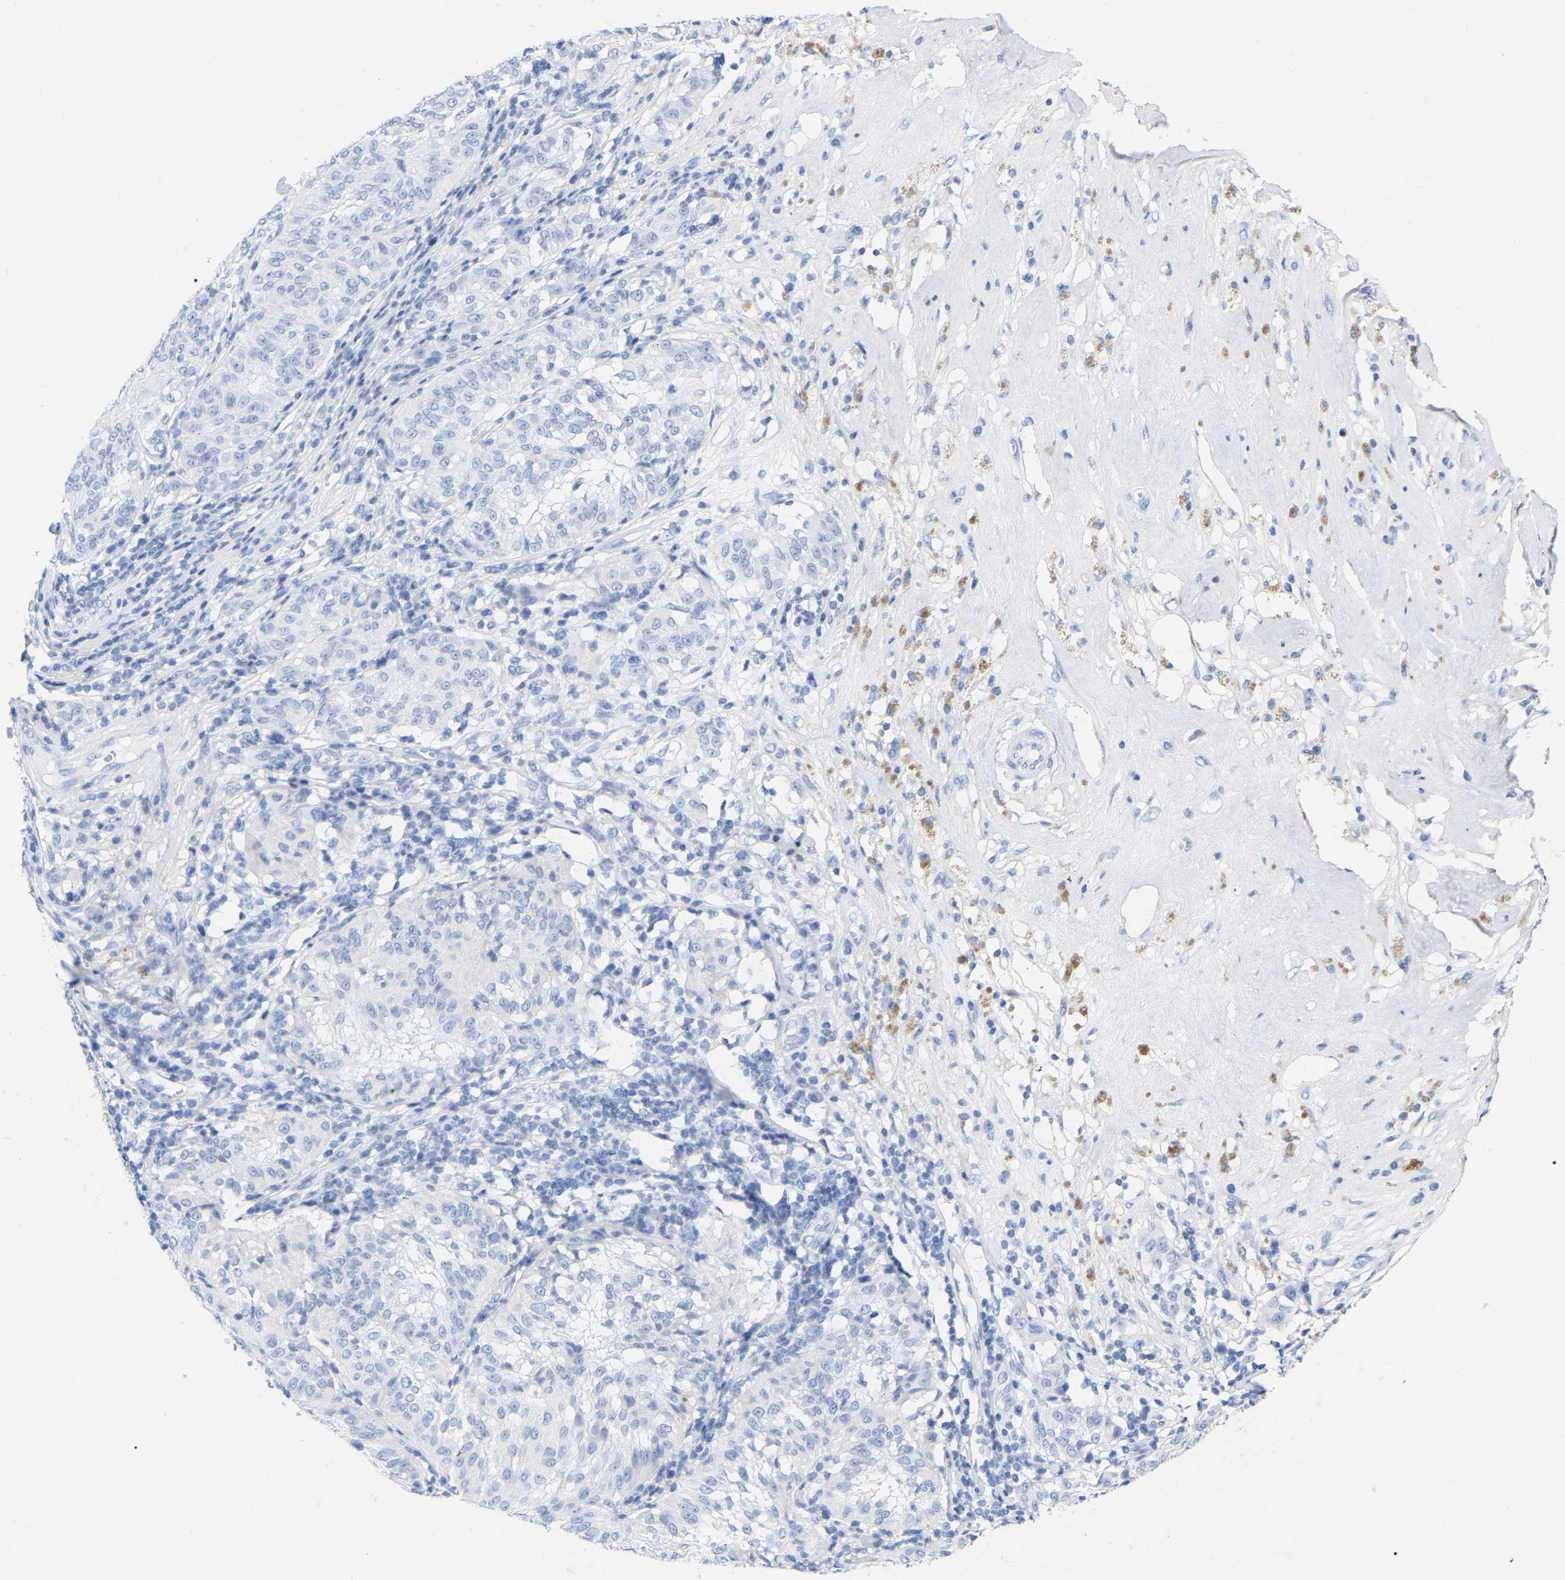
{"staining": {"intensity": "negative", "quantity": "none", "location": "none"}, "tissue": "melanoma", "cell_type": "Tumor cells", "image_type": "cancer", "snomed": [{"axis": "morphology", "description": "Malignant melanoma, NOS"}, {"axis": "topography", "description": "Skin"}], "caption": "High power microscopy photomicrograph of an immunohistochemistry photomicrograph of malignant melanoma, revealing no significant expression in tumor cells.", "gene": "ZNF629", "patient": {"sex": "female", "age": 72}}